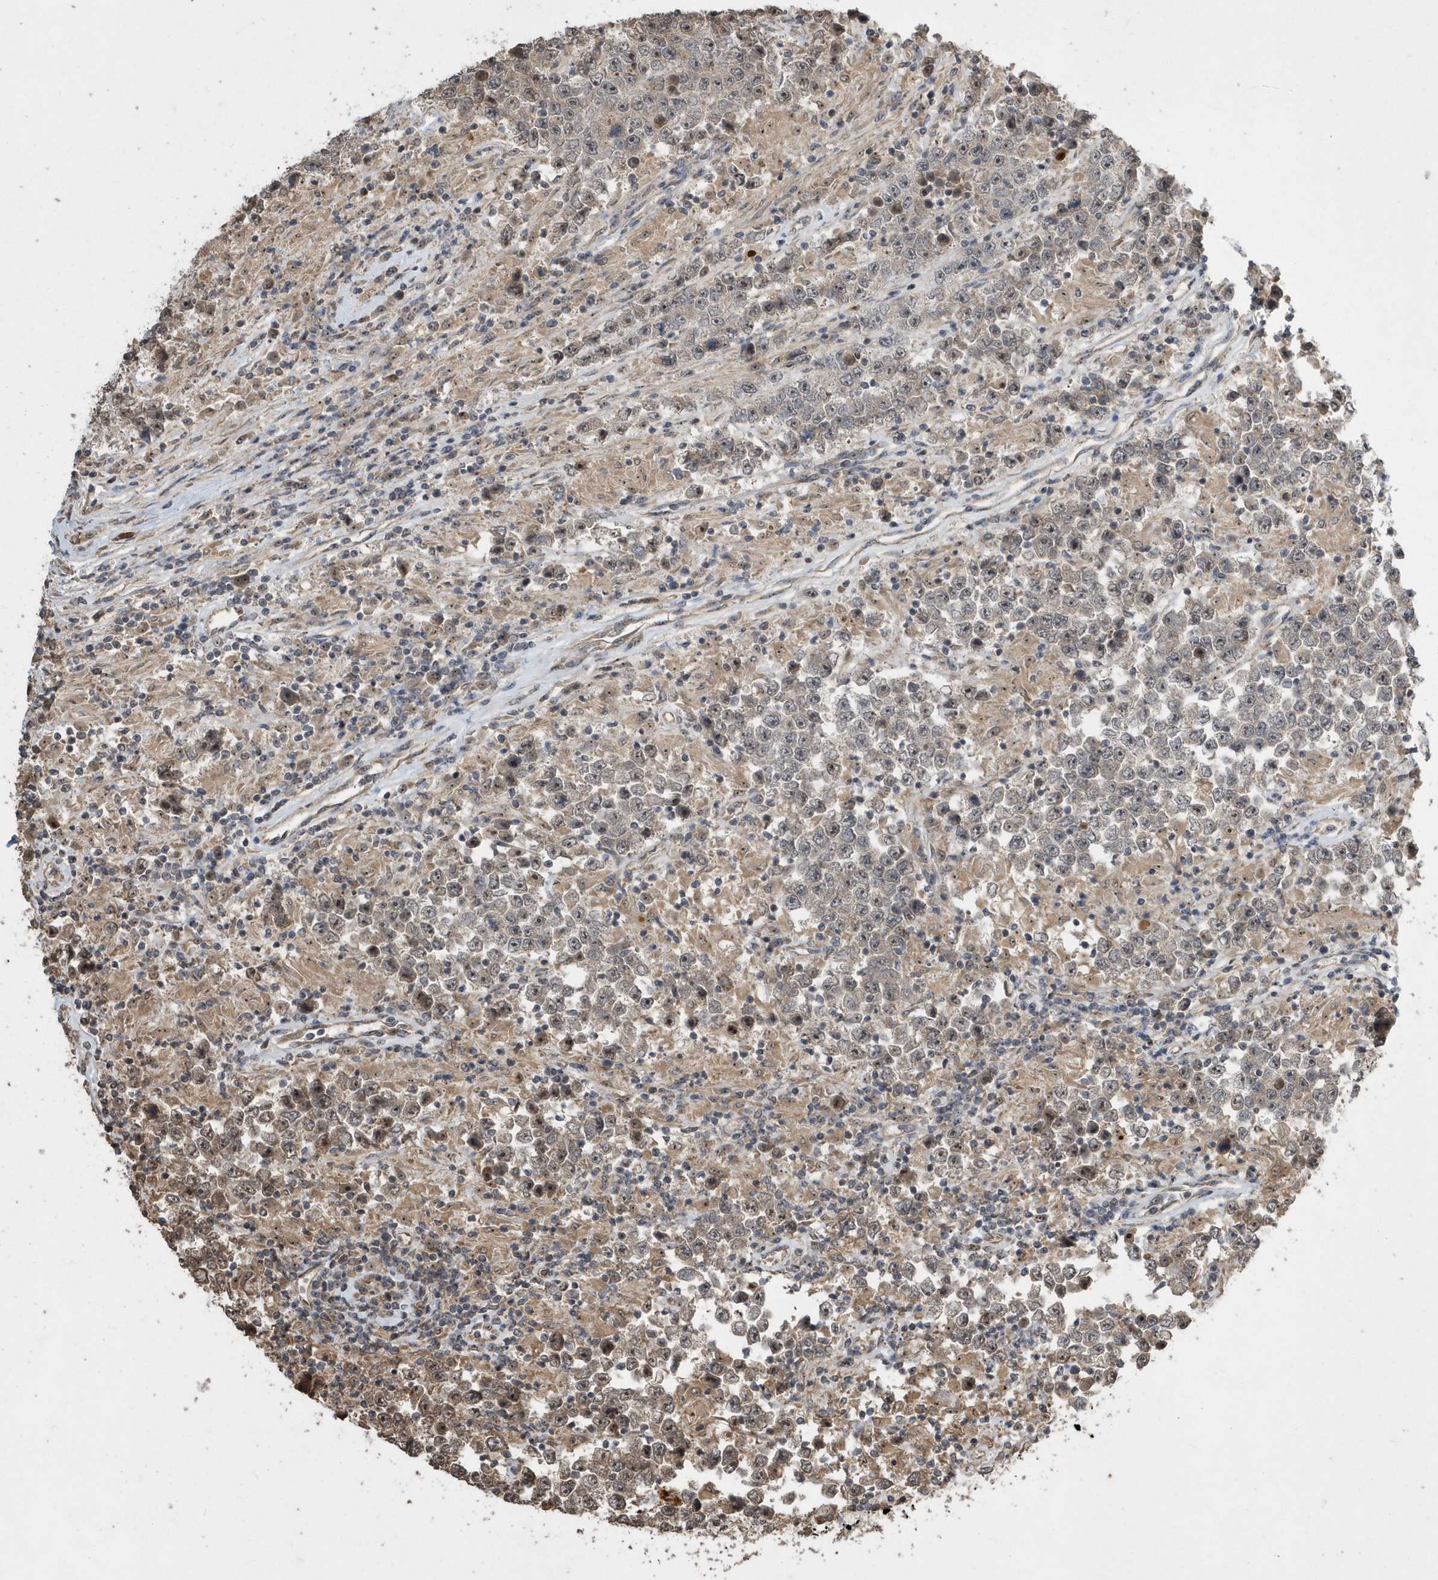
{"staining": {"intensity": "weak", "quantity": "<25%", "location": "cytoplasmic/membranous"}, "tissue": "testis cancer", "cell_type": "Tumor cells", "image_type": "cancer", "snomed": [{"axis": "morphology", "description": "Normal tissue, NOS"}, {"axis": "morphology", "description": "Urothelial carcinoma, High grade"}, {"axis": "morphology", "description": "Seminoma, NOS"}, {"axis": "morphology", "description": "Carcinoma, Embryonal, NOS"}, {"axis": "topography", "description": "Urinary bladder"}, {"axis": "topography", "description": "Testis"}], "caption": "Tumor cells are negative for protein expression in human testis urothelial carcinoma (high-grade).", "gene": "WASHC5", "patient": {"sex": "male", "age": 41}}